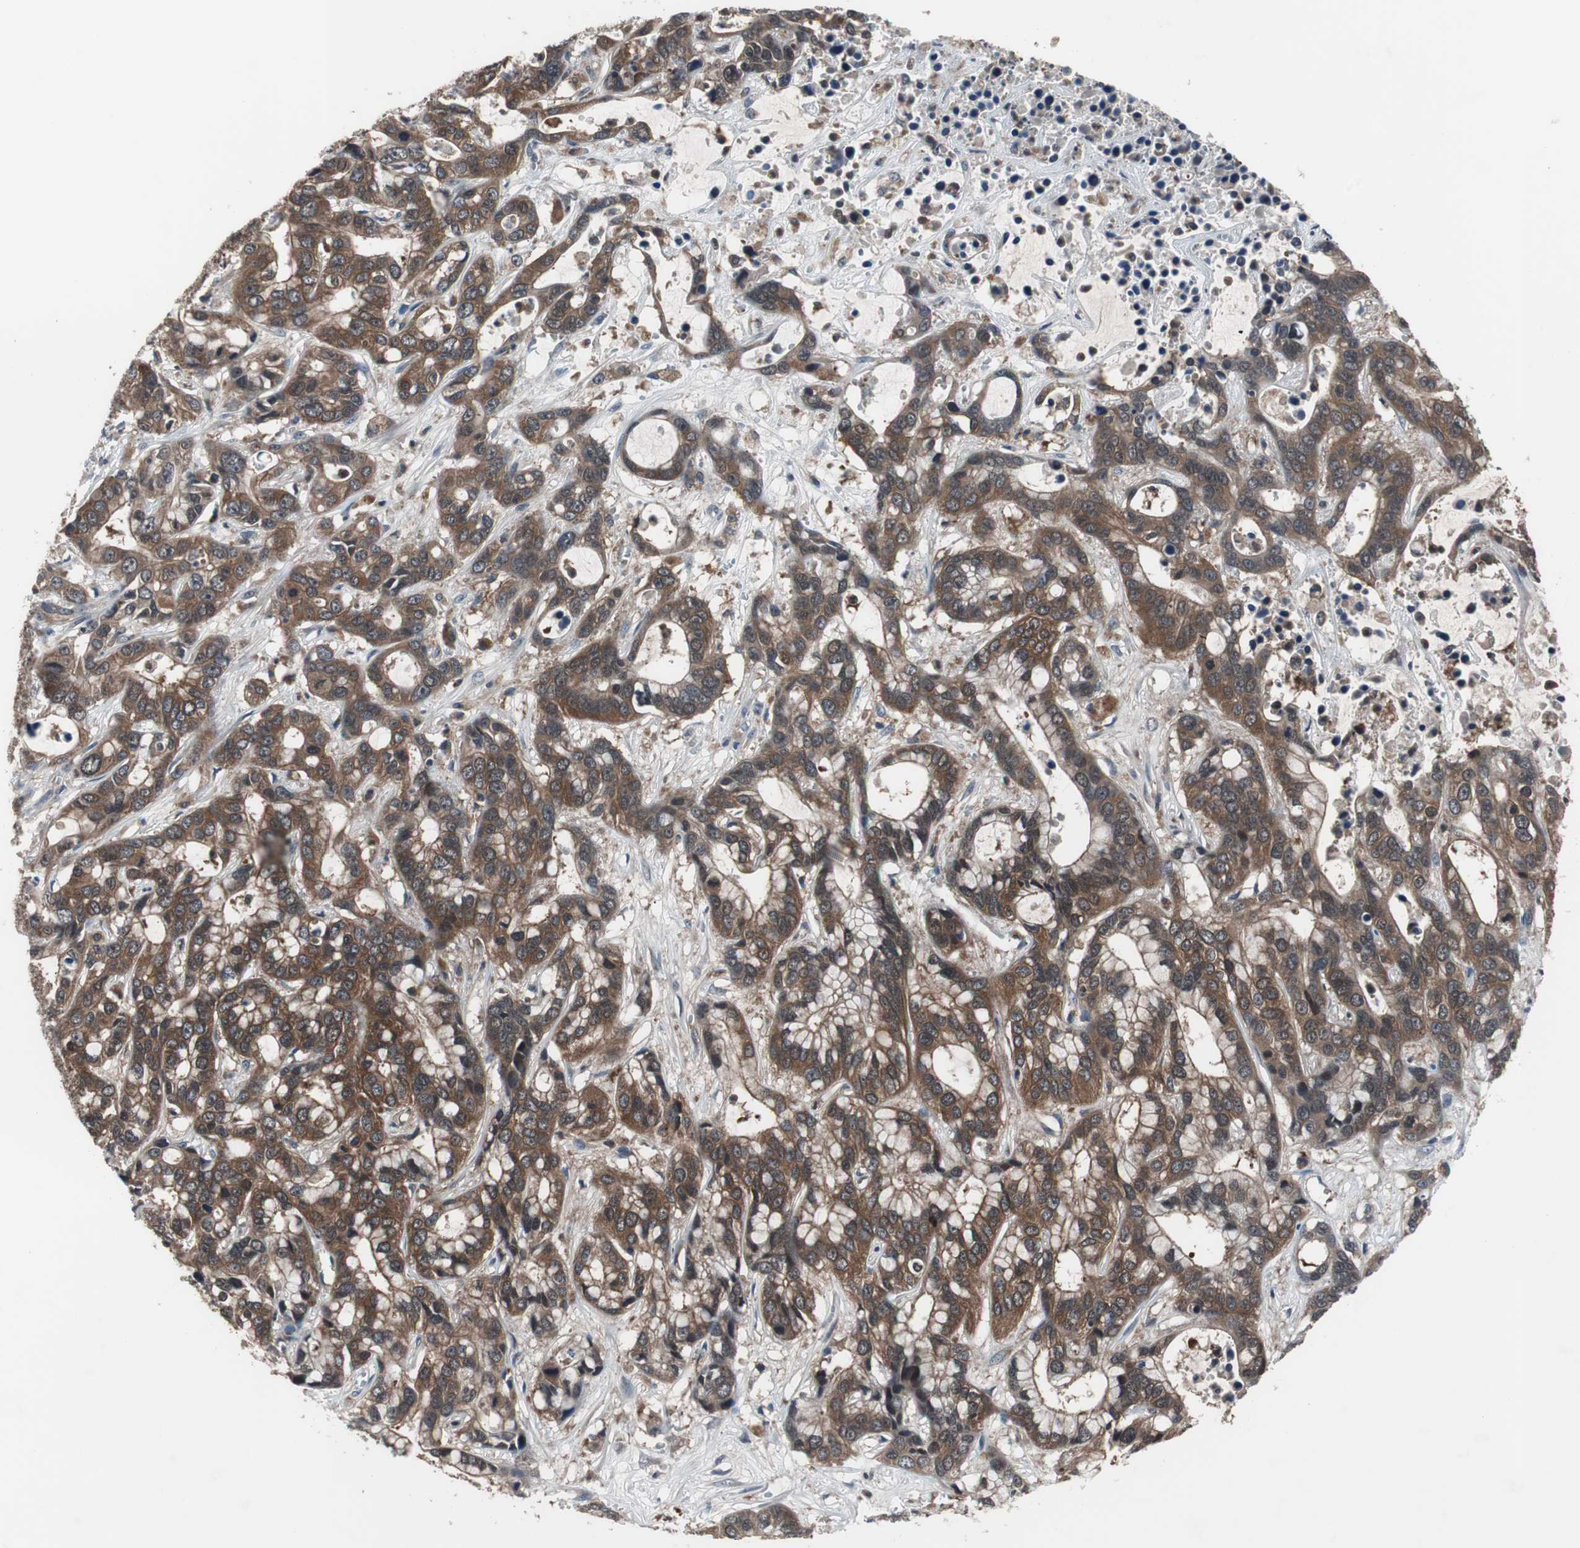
{"staining": {"intensity": "moderate", "quantity": ">75%", "location": "cytoplasmic/membranous"}, "tissue": "liver cancer", "cell_type": "Tumor cells", "image_type": "cancer", "snomed": [{"axis": "morphology", "description": "Cholangiocarcinoma"}, {"axis": "topography", "description": "Liver"}], "caption": "DAB (3,3'-diaminobenzidine) immunohistochemical staining of liver cholangiocarcinoma shows moderate cytoplasmic/membranous protein positivity in approximately >75% of tumor cells.", "gene": "PAK1", "patient": {"sex": "female", "age": 65}}